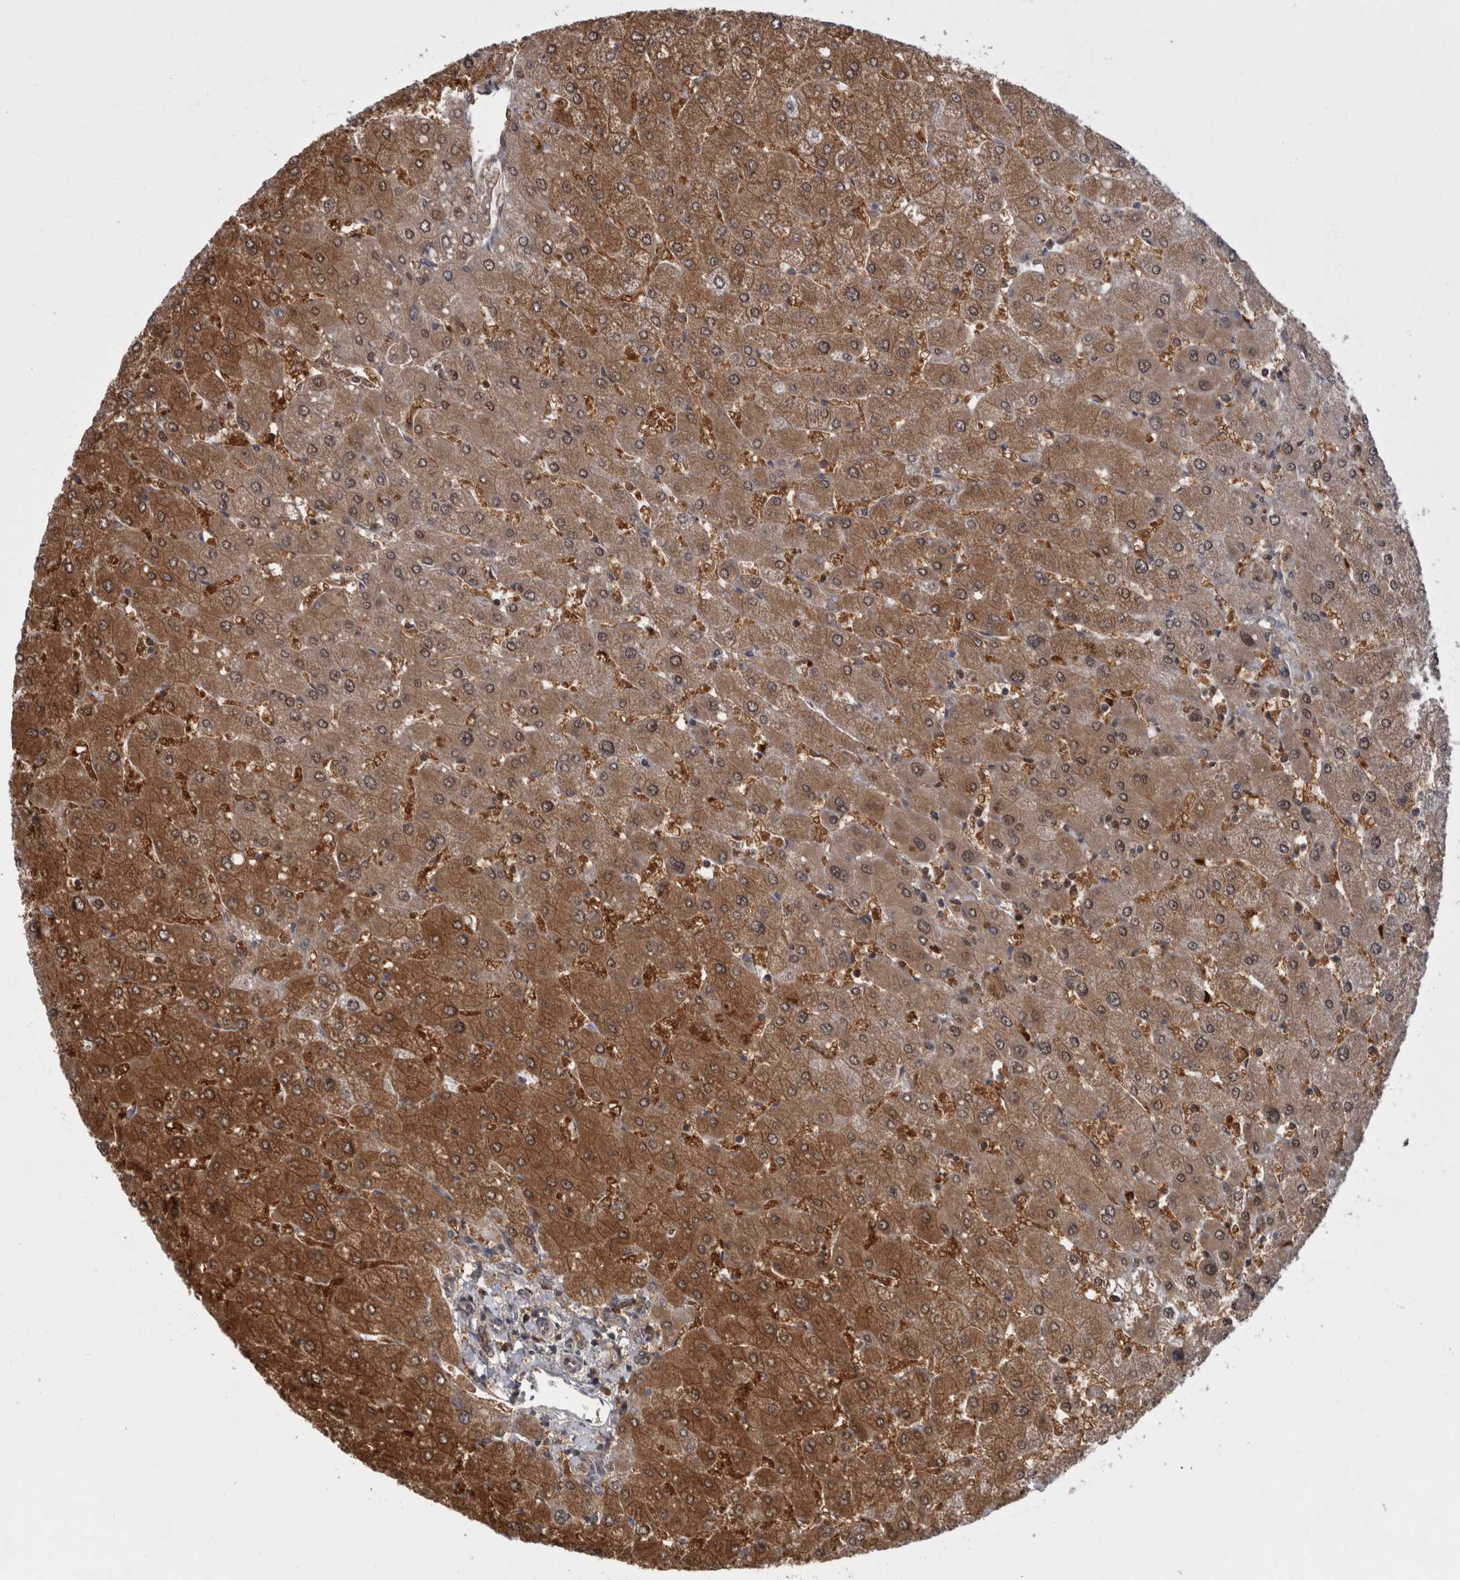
{"staining": {"intensity": "weak", "quantity": "25%-75%", "location": "cytoplasmic/membranous"}, "tissue": "liver", "cell_type": "Cholangiocytes", "image_type": "normal", "snomed": [{"axis": "morphology", "description": "Normal tissue, NOS"}, {"axis": "topography", "description": "Liver"}], "caption": "Cholangiocytes reveal weak cytoplasmic/membranous staining in approximately 25%-75% of cells in benign liver. The staining is performed using DAB brown chromogen to label protein expression. The nuclei are counter-stained blue using hematoxylin.", "gene": "ASTN2", "patient": {"sex": "male", "age": 55}}